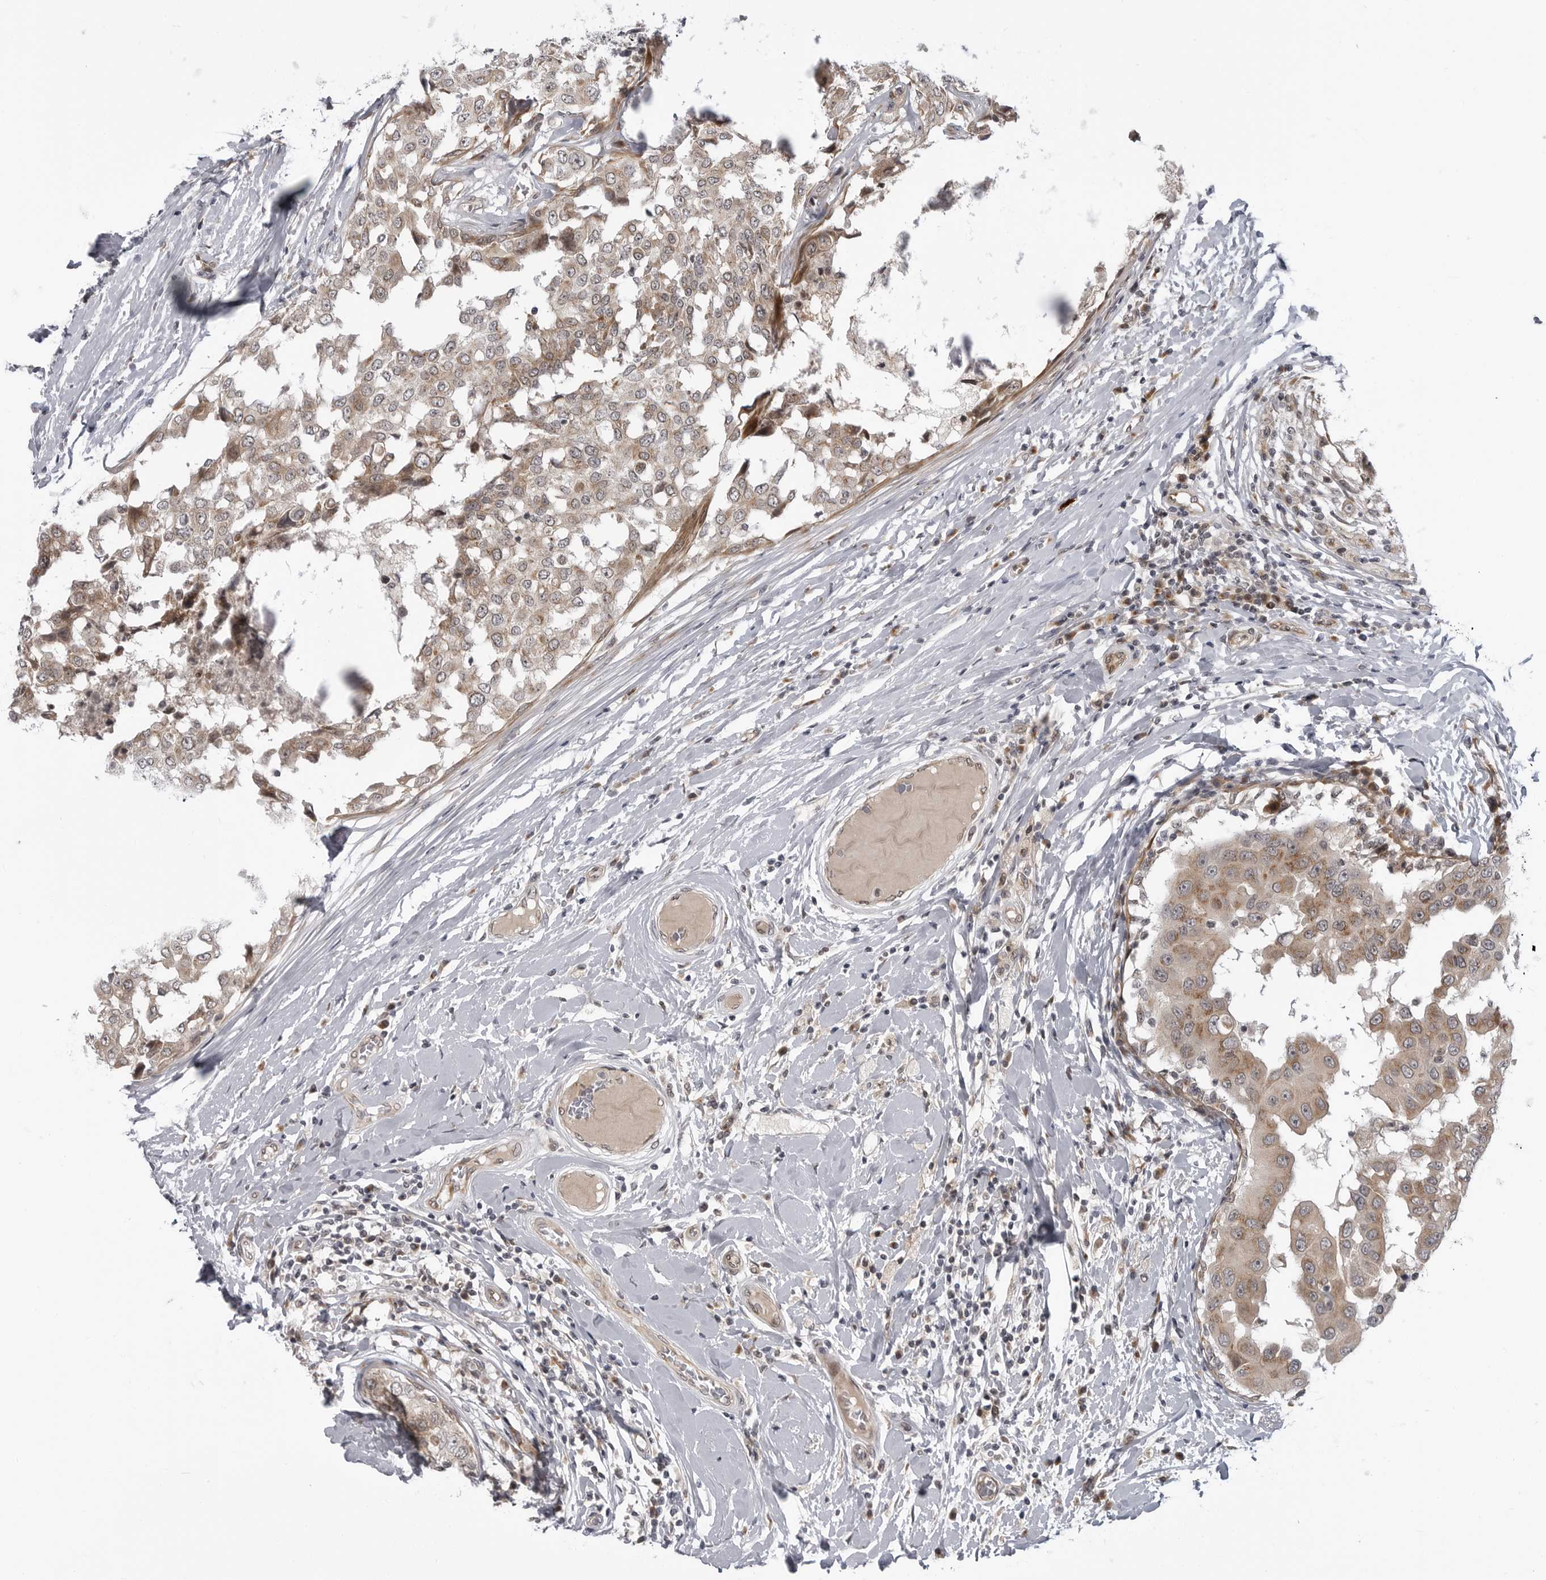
{"staining": {"intensity": "moderate", "quantity": ">75%", "location": "cytoplasmic/membranous"}, "tissue": "breast cancer", "cell_type": "Tumor cells", "image_type": "cancer", "snomed": [{"axis": "morphology", "description": "Duct carcinoma"}, {"axis": "topography", "description": "Breast"}], "caption": "This is a photomicrograph of IHC staining of breast cancer (invasive ductal carcinoma), which shows moderate expression in the cytoplasmic/membranous of tumor cells.", "gene": "LRRC45", "patient": {"sex": "female", "age": 27}}